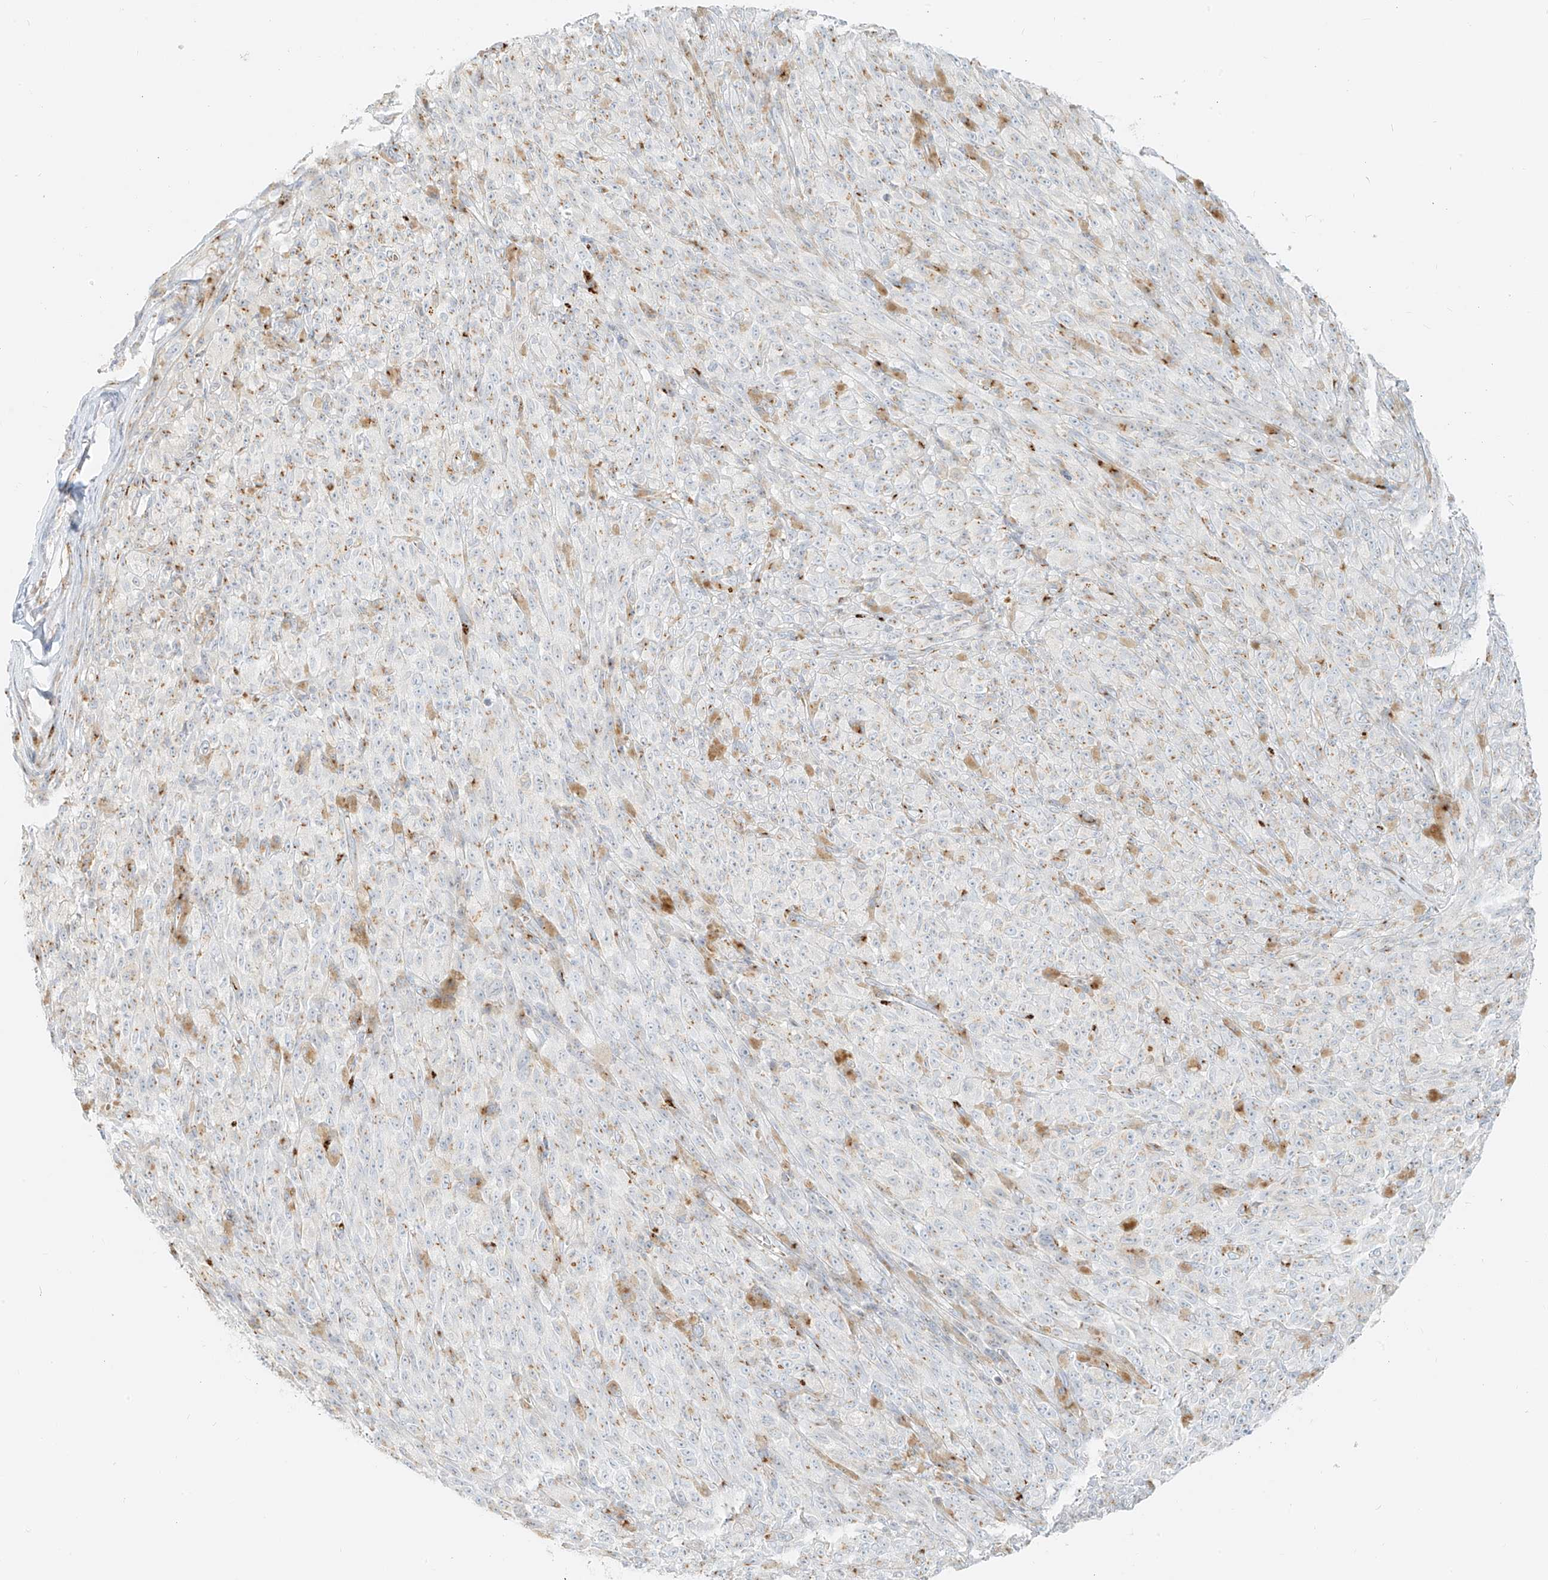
{"staining": {"intensity": "negative", "quantity": "none", "location": "none"}, "tissue": "melanoma", "cell_type": "Tumor cells", "image_type": "cancer", "snomed": [{"axis": "morphology", "description": "Malignant melanoma, NOS"}, {"axis": "topography", "description": "Skin"}], "caption": "Protein analysis of melanoma shows no significant staining in tumor cells.", "gene": "TMEM87B", "patient": {"sex": "female", "age": 82}}